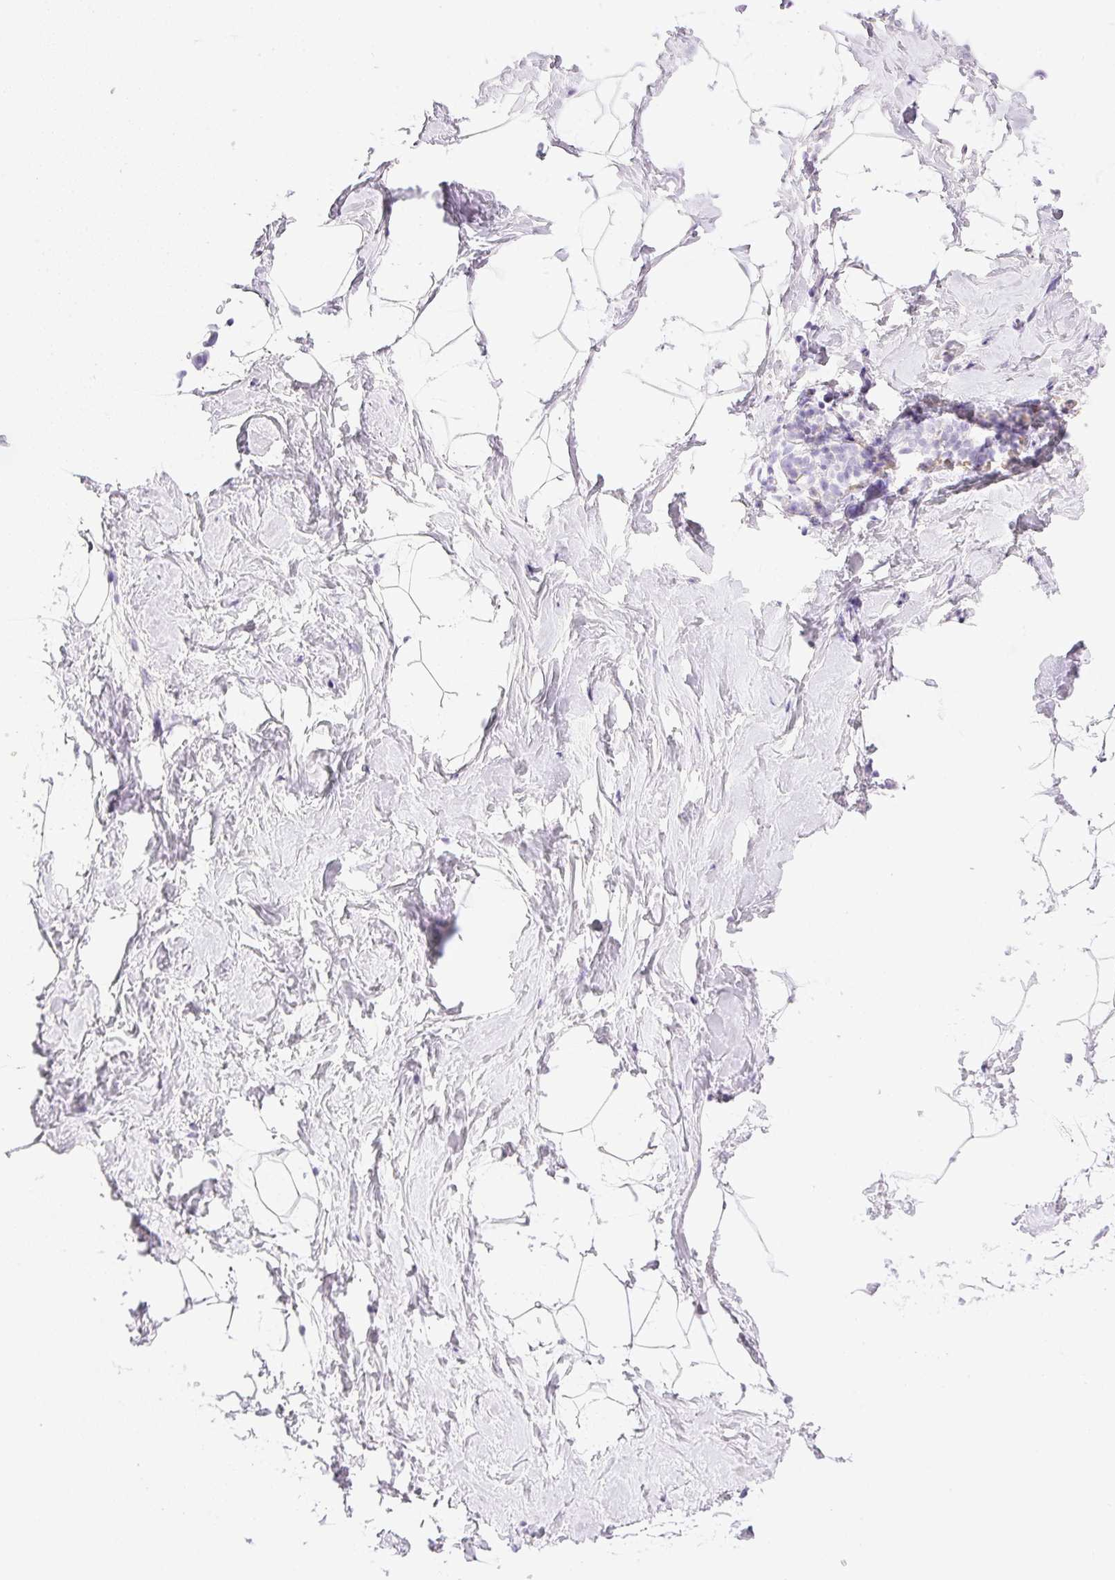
{"staining": {"intensity": "negative", "quantity": "none", "location": "none"}, "tissue": "breast", "cell_type": "Adipocytes", "image_type": "normal", "snomed": [{"axis": "morphology", "description": "Normal tissue, NOS"}, {"axis": "topography", "description": "Breast"}], "caption": "DAB immunohistochemical staining of unremarkable breast demonstrates no significant positivity in adipocytes.", "gene": "CTRL", "patient": {"sex": "female", "age": 32}}